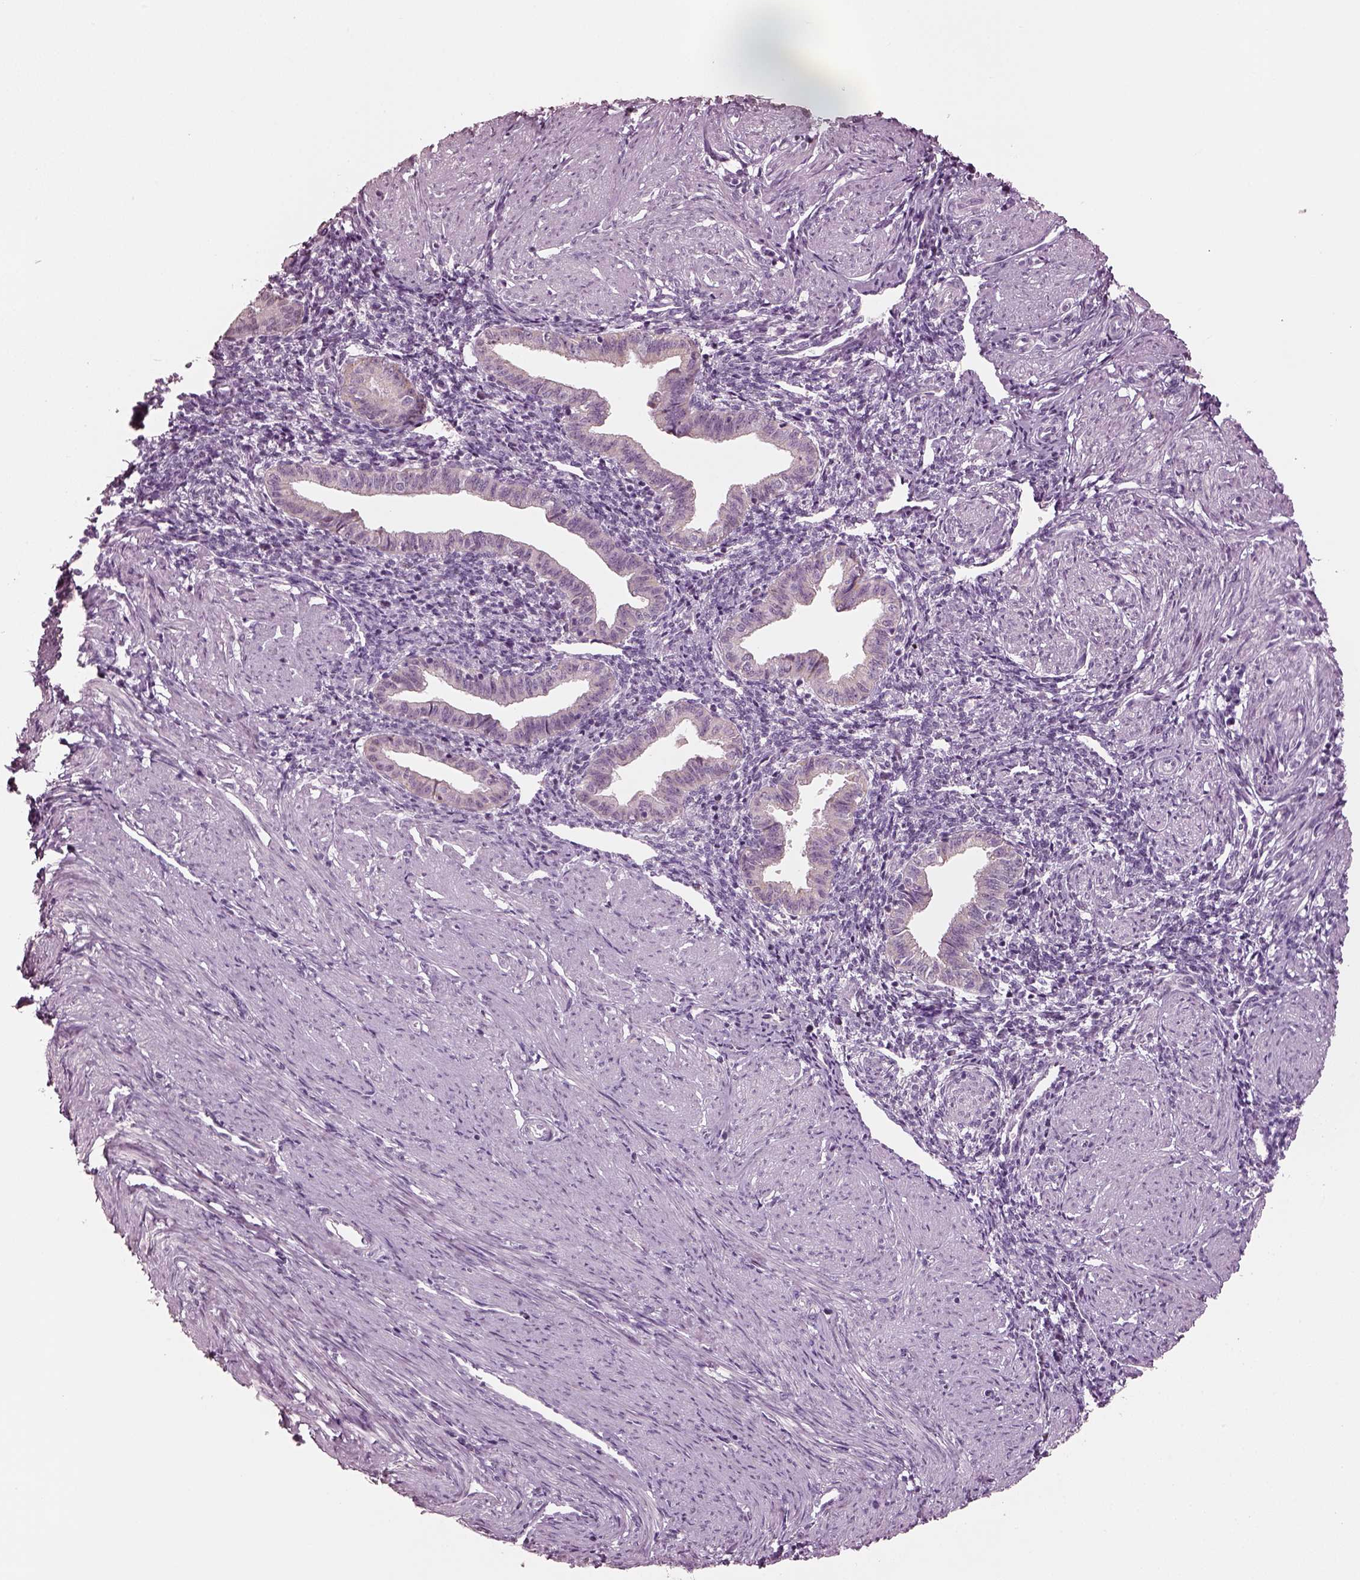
{"staining": {"intensity": "negative", "quantity": "none", "location": "none"}, "tissue": "endometrium", "cell_type": "Cells in endometrial stroma", "image_type": "normal", "snomed": [{"axis": "morphology", "description": "Normal tissue, NOS"}, {"axis": "topography", "description": "Endometrium"}], "caption": "A micrograph of endometrium stained for a protein exhibits no brown staining in cells in endometrial stroma. (IHC, brightfield microscopy, high magnification).", "gene": "ELSPBP1", "patient": {"sex": "female", "age": 37}}